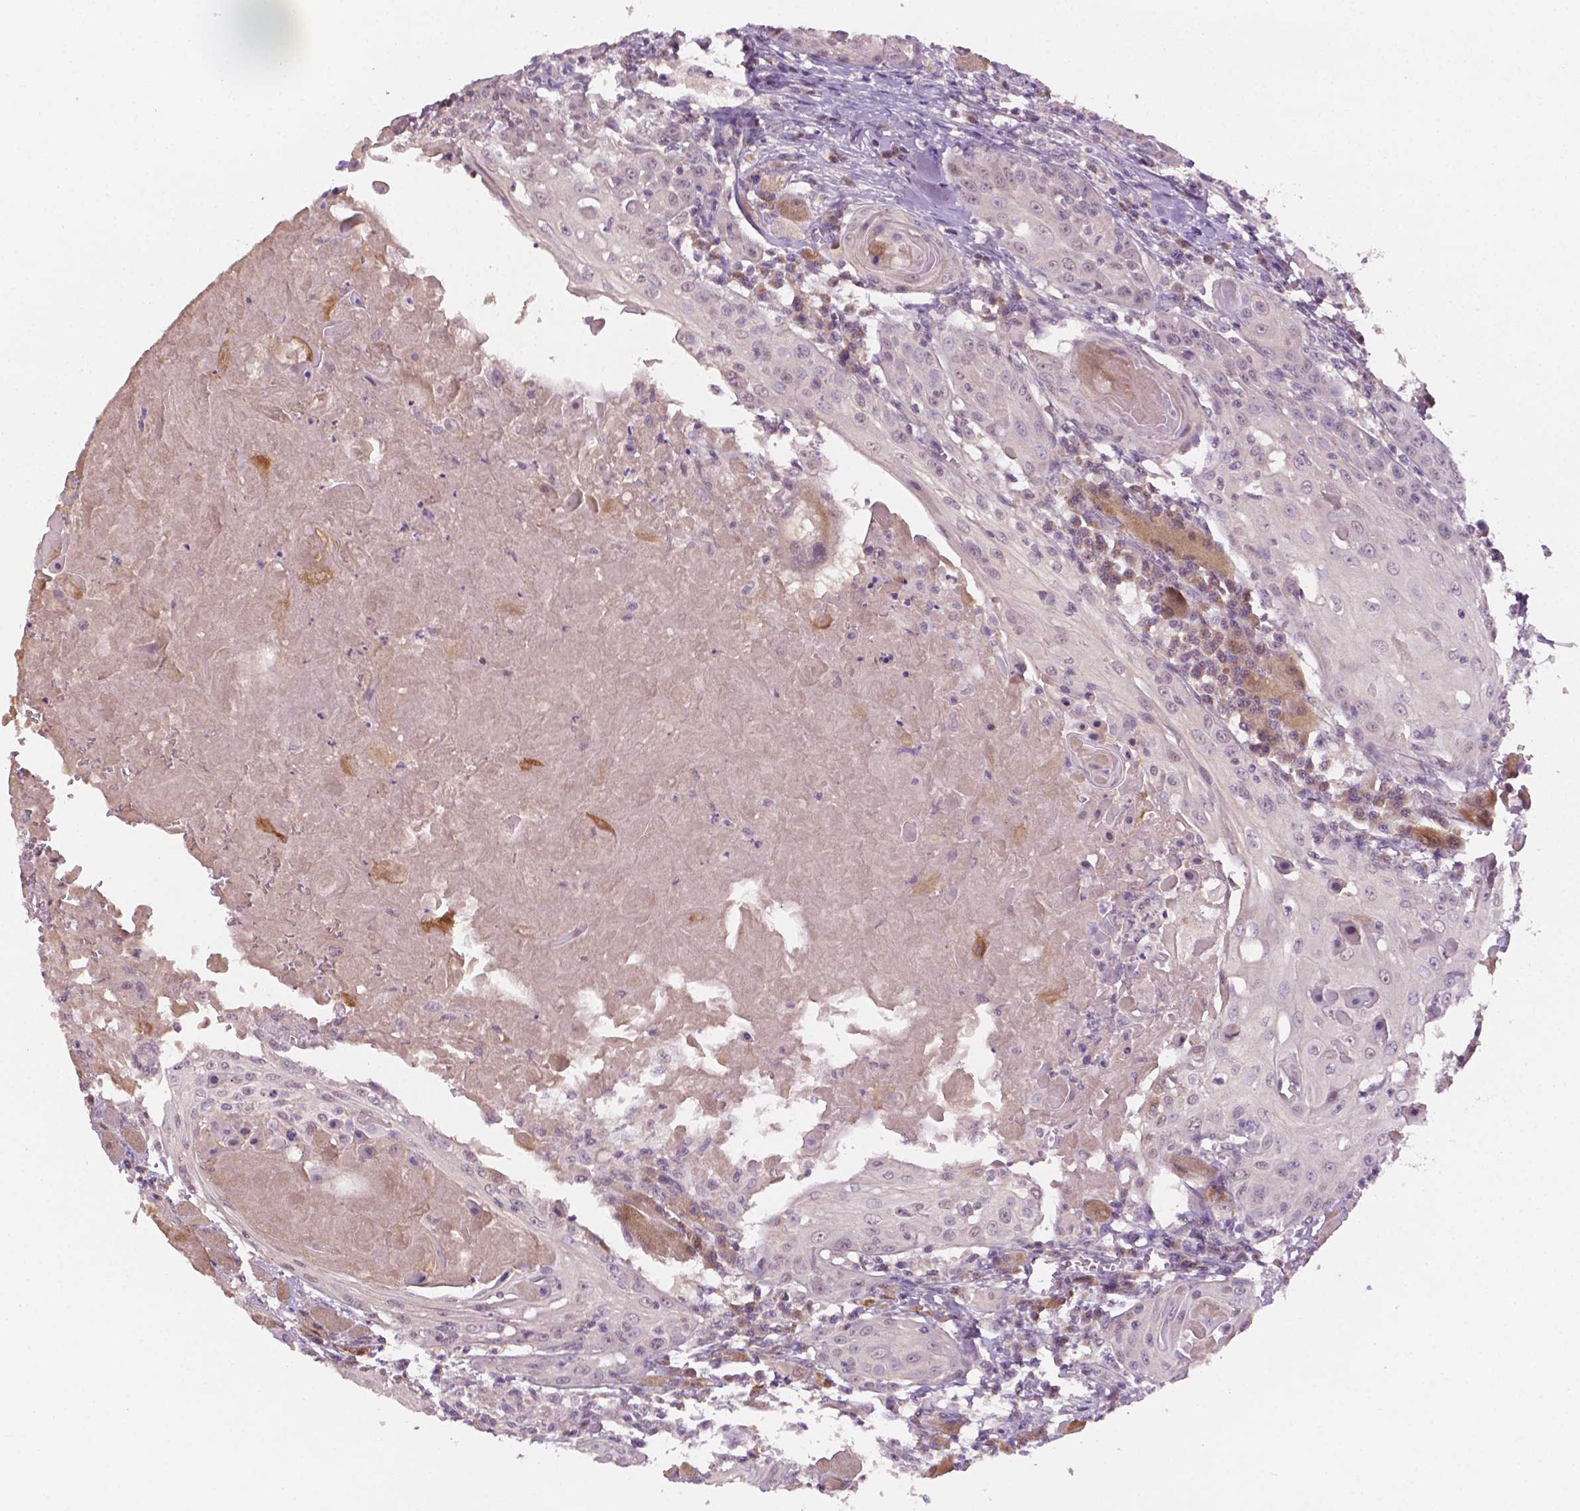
{"staining": {"intensity": "negative", "quantity": "none", "location": "none"}, "tissue": "head and neck cancer", "cell_type": "Tumor cells", "image_type": "cancer", "snomed": [{"axis": "morphology", "description": "Squamous cell carcinoma, NOS"}, {"axis": "topography", "description": "Head-Neck"}], "caption": "Immunohistochemical staining of squamous cell carcinoma (head and neck) reveals no significant expression in tumor cells. (Immunohistochemistry (ihc), brightfield microscopy, high magnification).", "gene": "MROH6", "patient": {"sex": "female", "age": 80}}